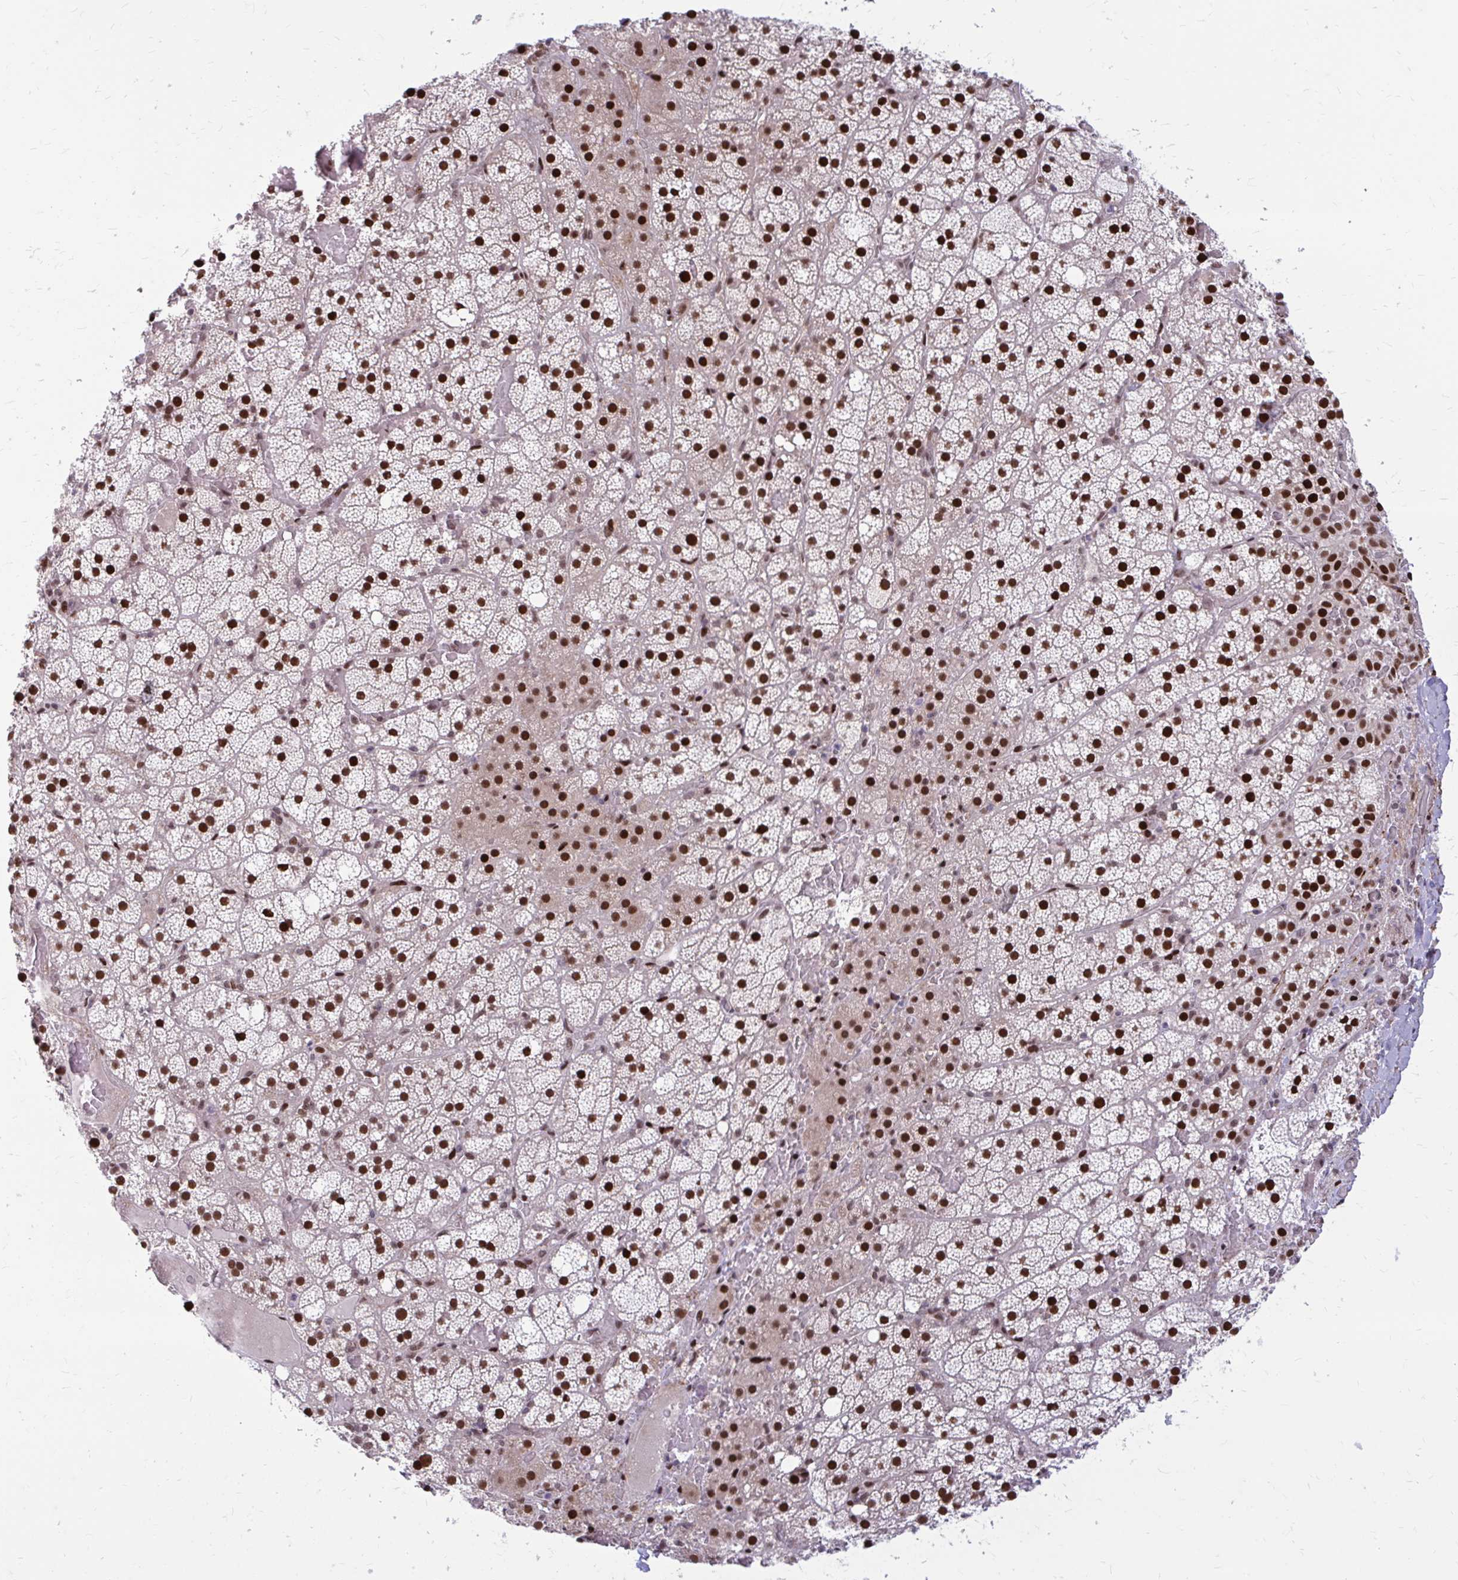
{"staining": {"intensity": "strong", "quantity": ">75%", "location": "nuclear"}, "tissue": "adrenal gland", "cell_type": "Glandular cells", "image_type": "normal", "snomed": [{"axis": "morphology", "description": "Normal tissue, NOS"}, {"axis": "topography", "description": "Adrenal gland"}], "caption": "High-magnification brightfield microscopy of benign adrenal gland stained with DAB (3,3'-diaminobenzidine) (brown) and counterstained with hematoxylin (blue). glandular cells exhibit strong nuclear positivity is present in approximately>75% of cells.", "gene": "PSME4", "patient": {"sex": "male", "age": 53}}